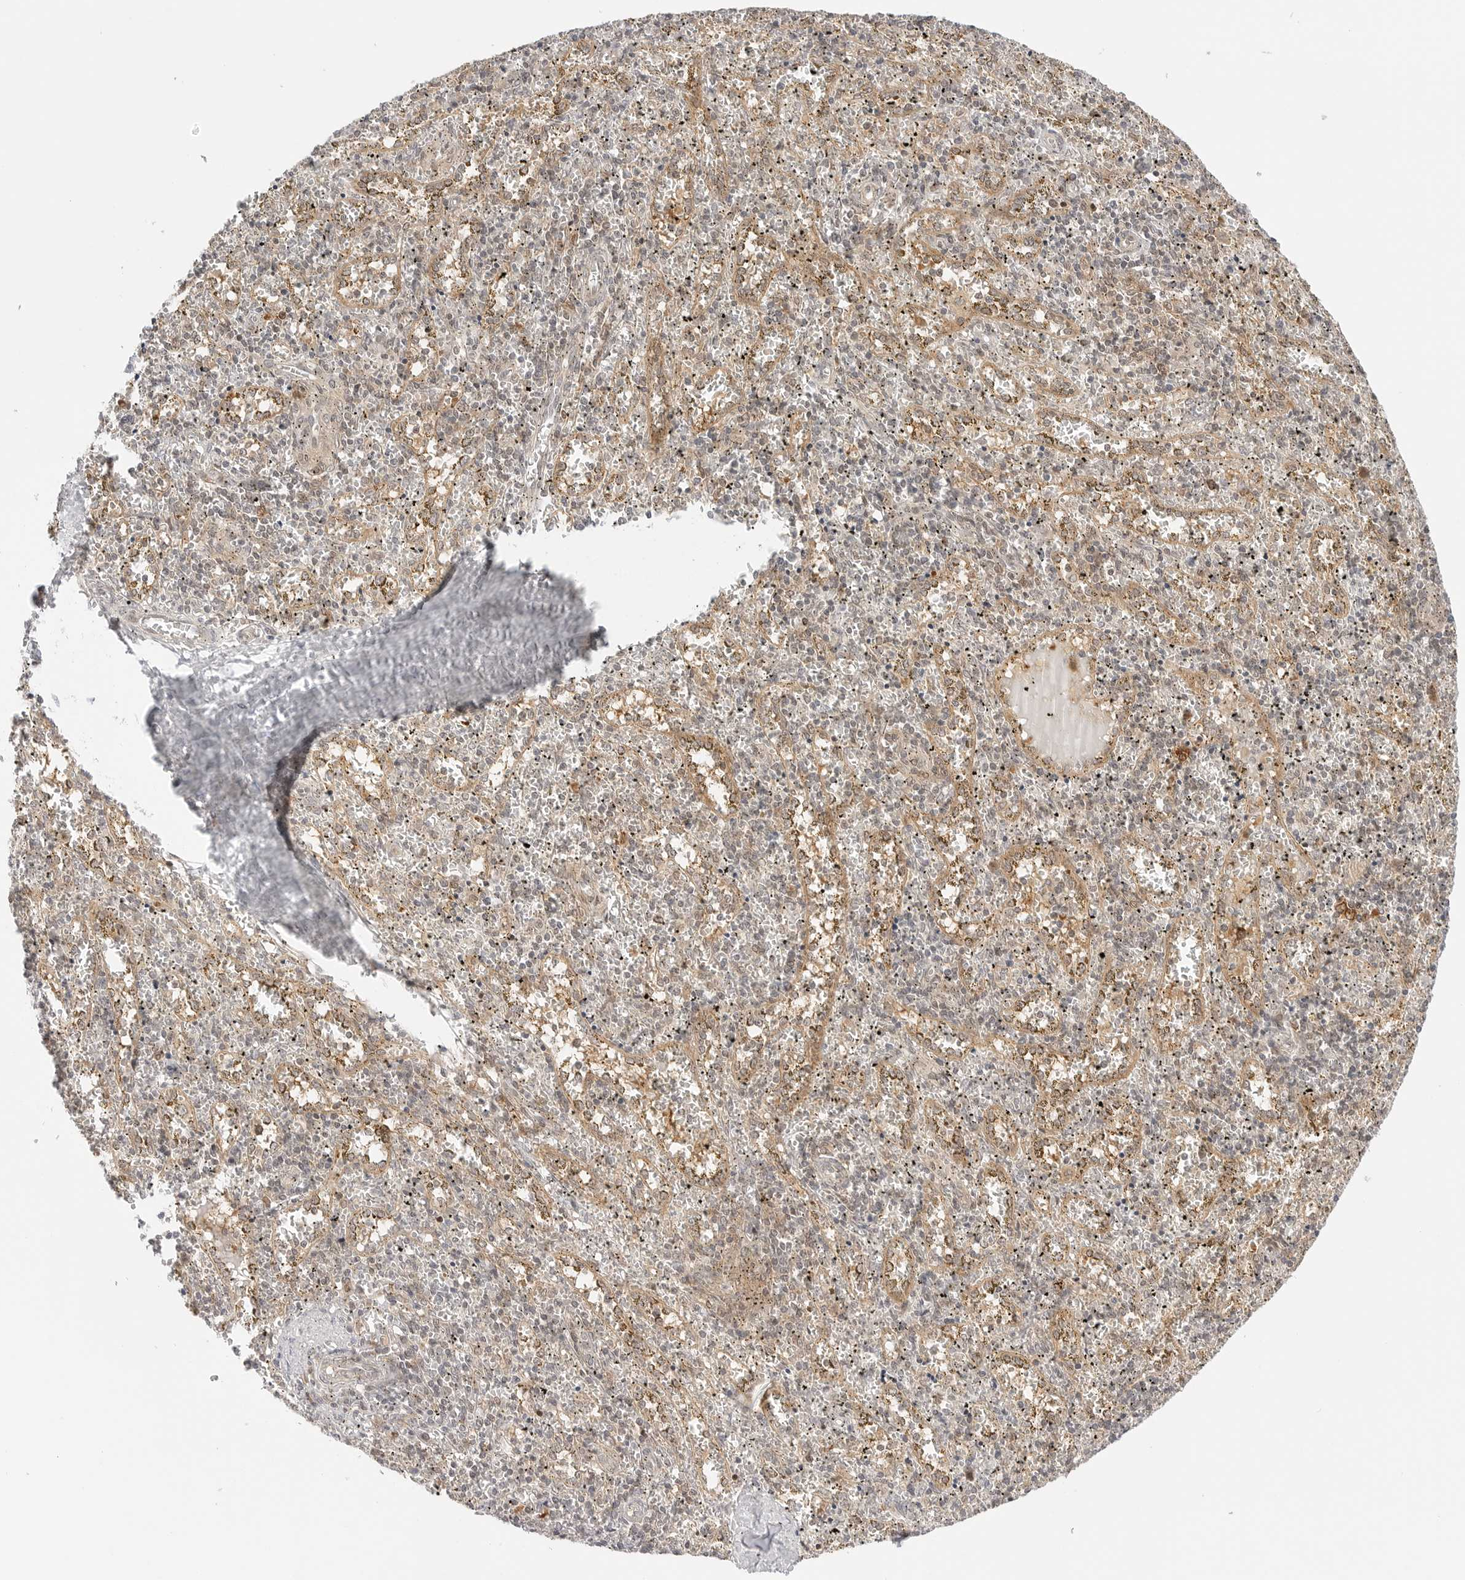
{"staining": {"intensity": "negative", "quantity": "none", "location": "none"}, "tissue": "spleen", "cell_type": "Cells in red pulp", "image_type": "normal", "snomed": [{"axis": "morphology", "description": "Normal tissue, NOS"}, {"axis": "topography", "description": "Spleen"}], "caption": "High power microscopy image of an immunohistochemistry image of unremarkable spleen, revealing no significant positivity in cells in red pulp. (DAB (3,3'-diaminobenzidine) immunohistochemistry, high magnification).", "gene": "NUDC", "patient": {"sex": "male", "age": 11}}